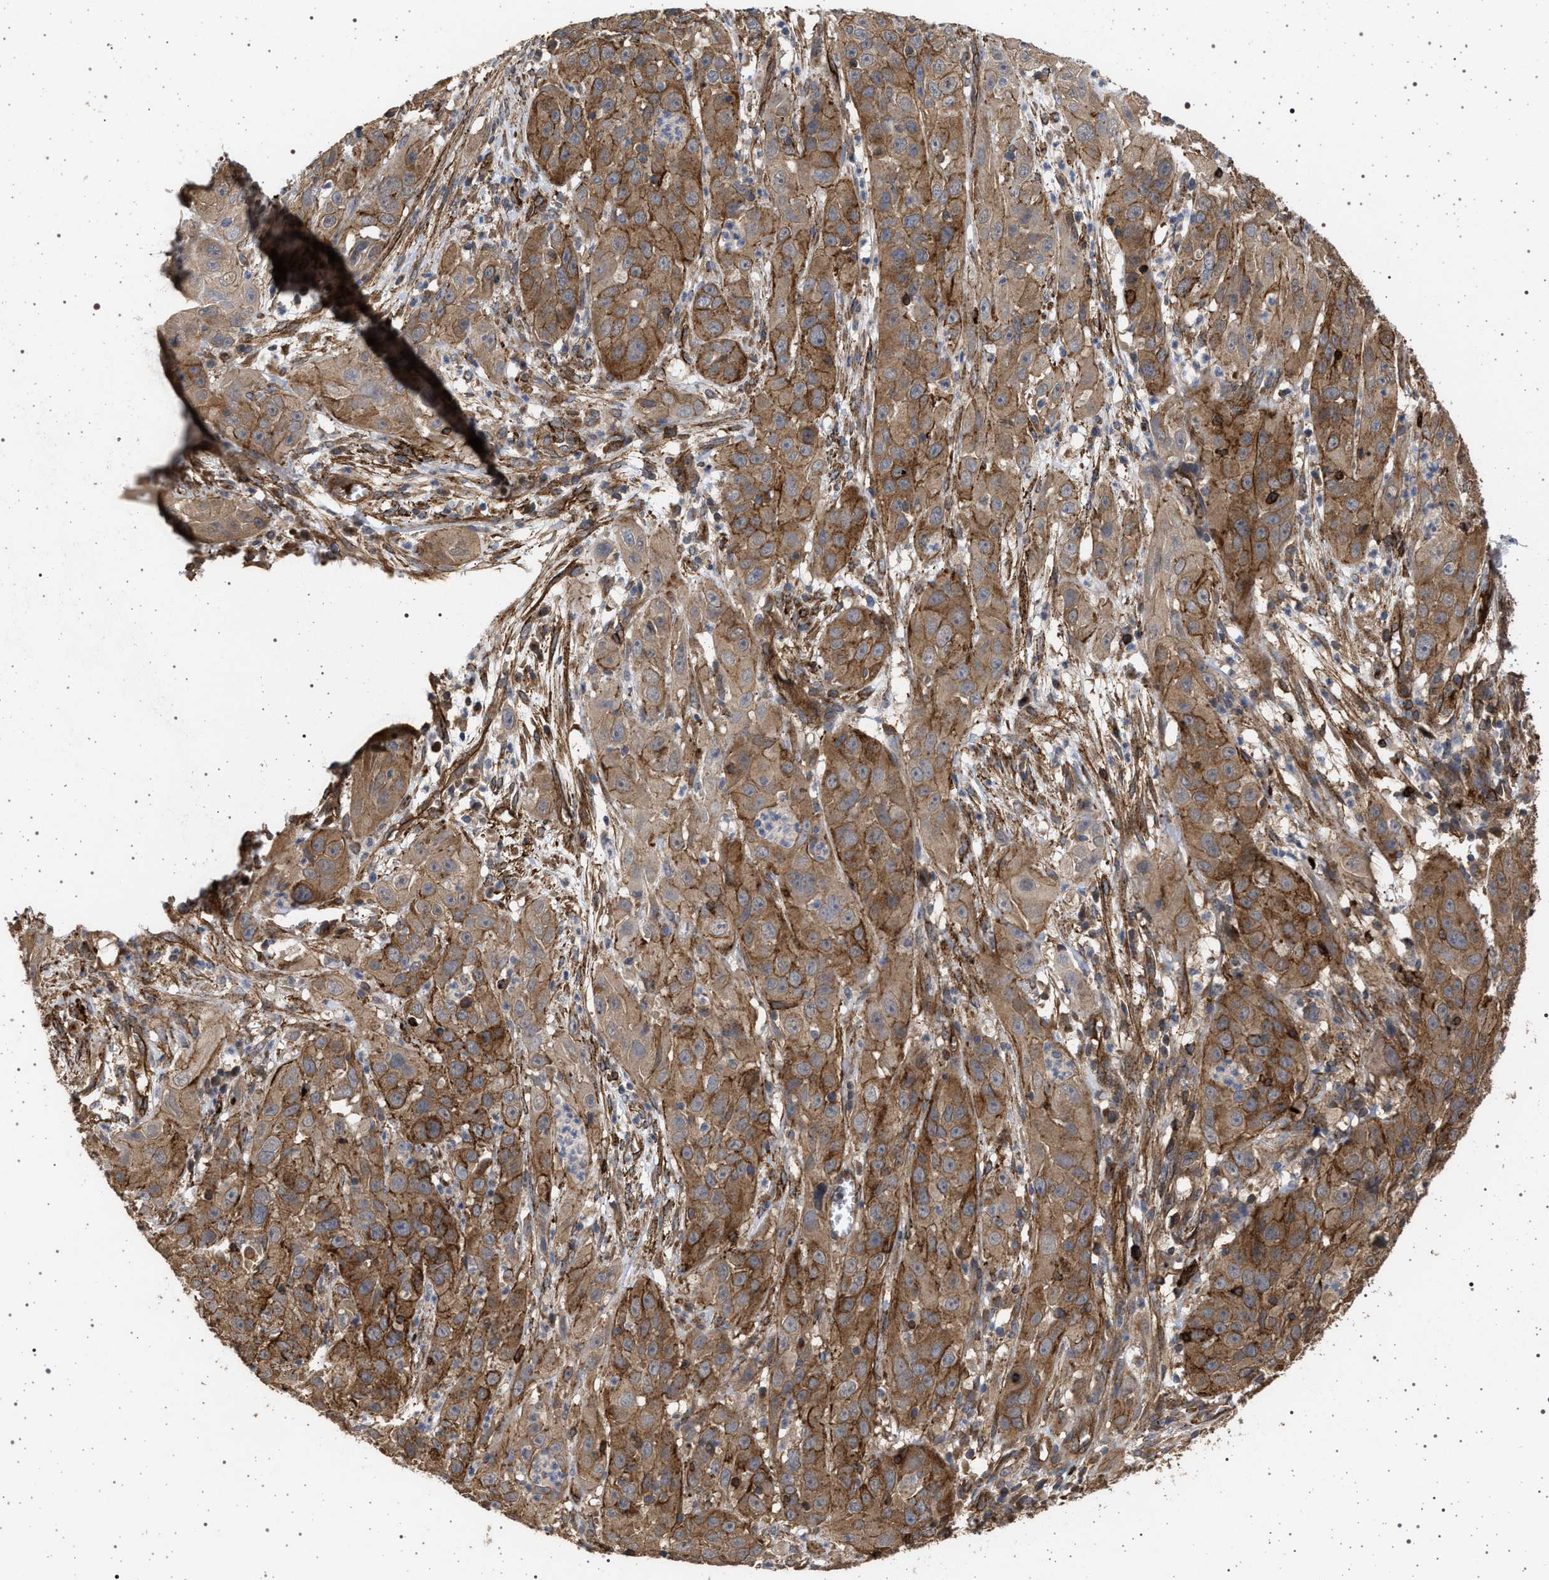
{"staining": {"intensity": "moderate", "quantity": ">75%", "location": "cytoplasmic/membranous"}, "tissue": "cervical cancer", "cell_type": "Tumor cells", "image_type": "cancer", "snomed": [{"axis": "morphology", "description": "Squamous cell carcinoma, NOS"}, {"axis": "topography", "description": "Cervix"}], "caption": "Squamous cell carcinoma (cervical) was stained to show a protein in brown. There is medium levels of moderate cytoplasmic/membranous staining in about >75% of tumor cells.", "gene": "IFT20", "patient": {"sex": "female", "age": 32}}